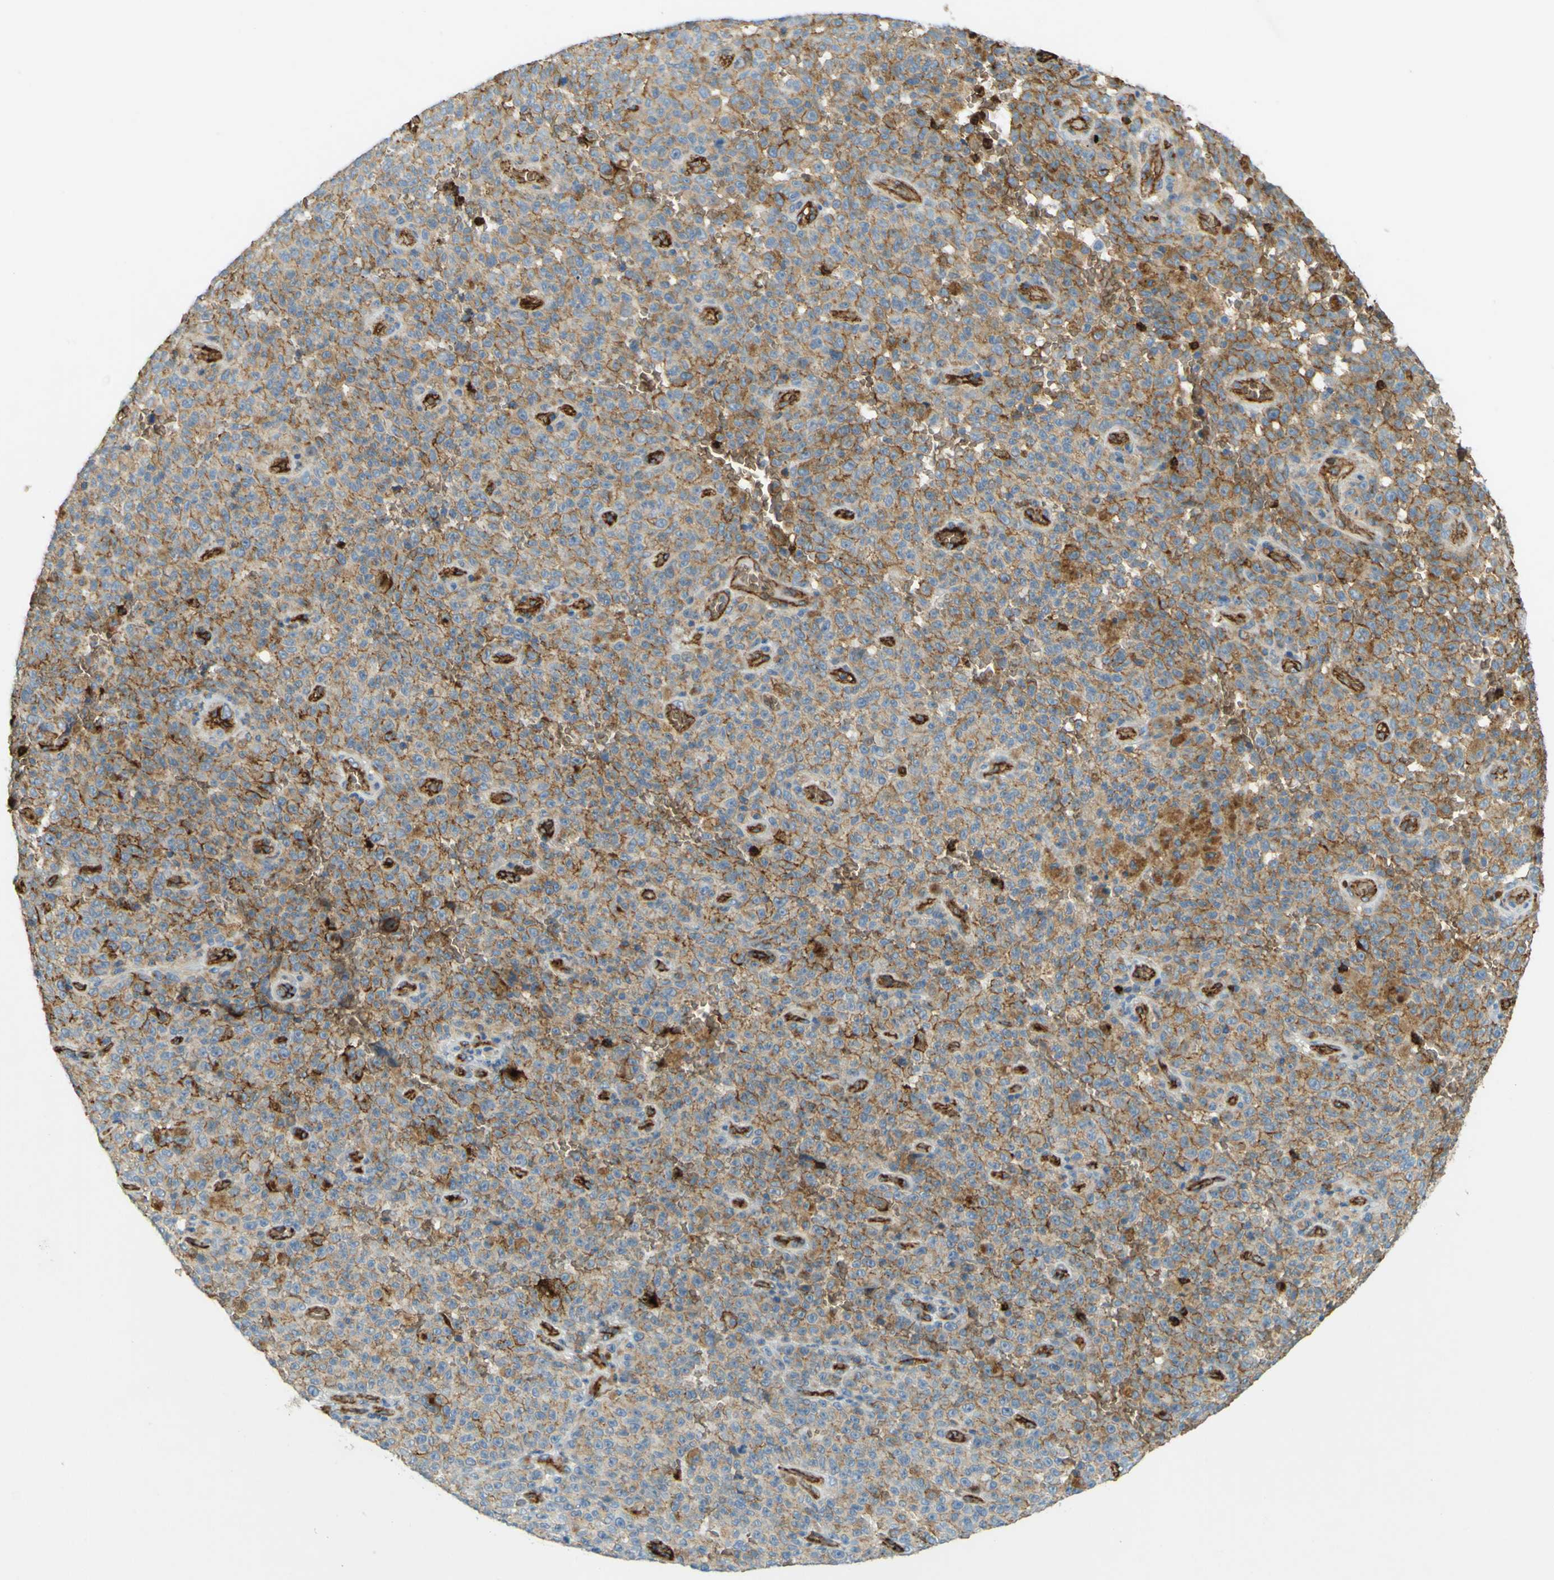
{"staining": {"intensity": "moderate", "quantity": ">75%", "location": "cytoplasmic/membranous"}, "tissue": "melanoma", "cell_type": "Tumor cells", "image_type": "cancer", "snomed": [{"axis": "morphology", "description": "Malignant melanoma, NOS"}, {"axis": "topography", "description": "Skin"}], "caption": "Tumor cells reveal moderate cytoplasmic/membranous expression in approximately >75% of cells in malignant melanoma.", "gene": "PLXDC1", "patient": {"sex": "female", "age": 82}}